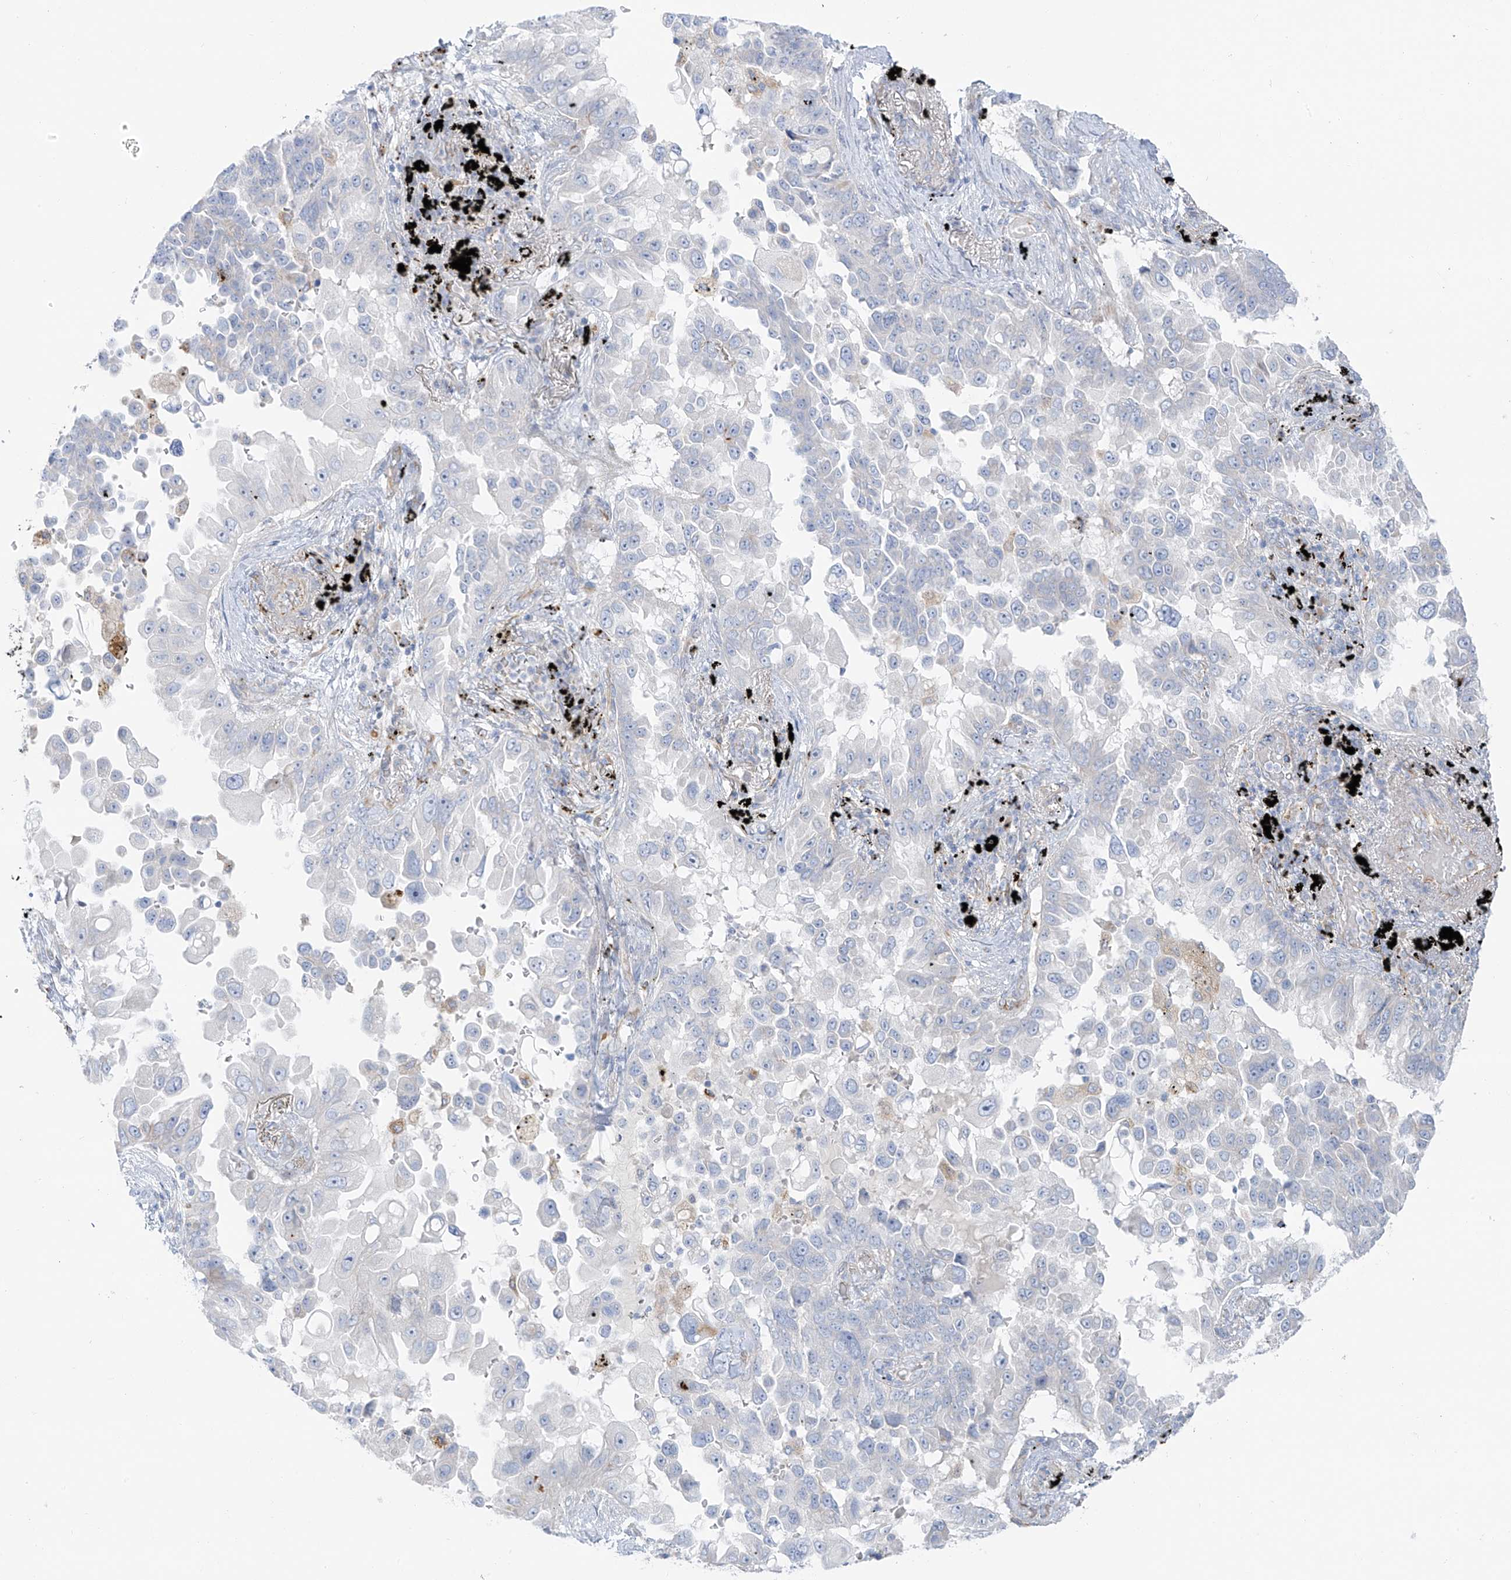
{"staining": {"intensity": "negative", "quantity": "none", "location": "none"}, "tissue": "lung cancer", "cell_type": "Tumor cells", "image_type": "cancer", "snomed": [{"axis": "morphology", "description": "Adenocarcinoma, NOS"}, {"axis": "topography", "description": "Lung"}], "caption": "High power microscopy histopathology image of an immunohistochemistry (IHC) micrograph of adenocarcinoma (lung), revealing no significant staining in tumor cells.", "gene": "TAL2", "patient": {"sex": "female", "age": 67}}